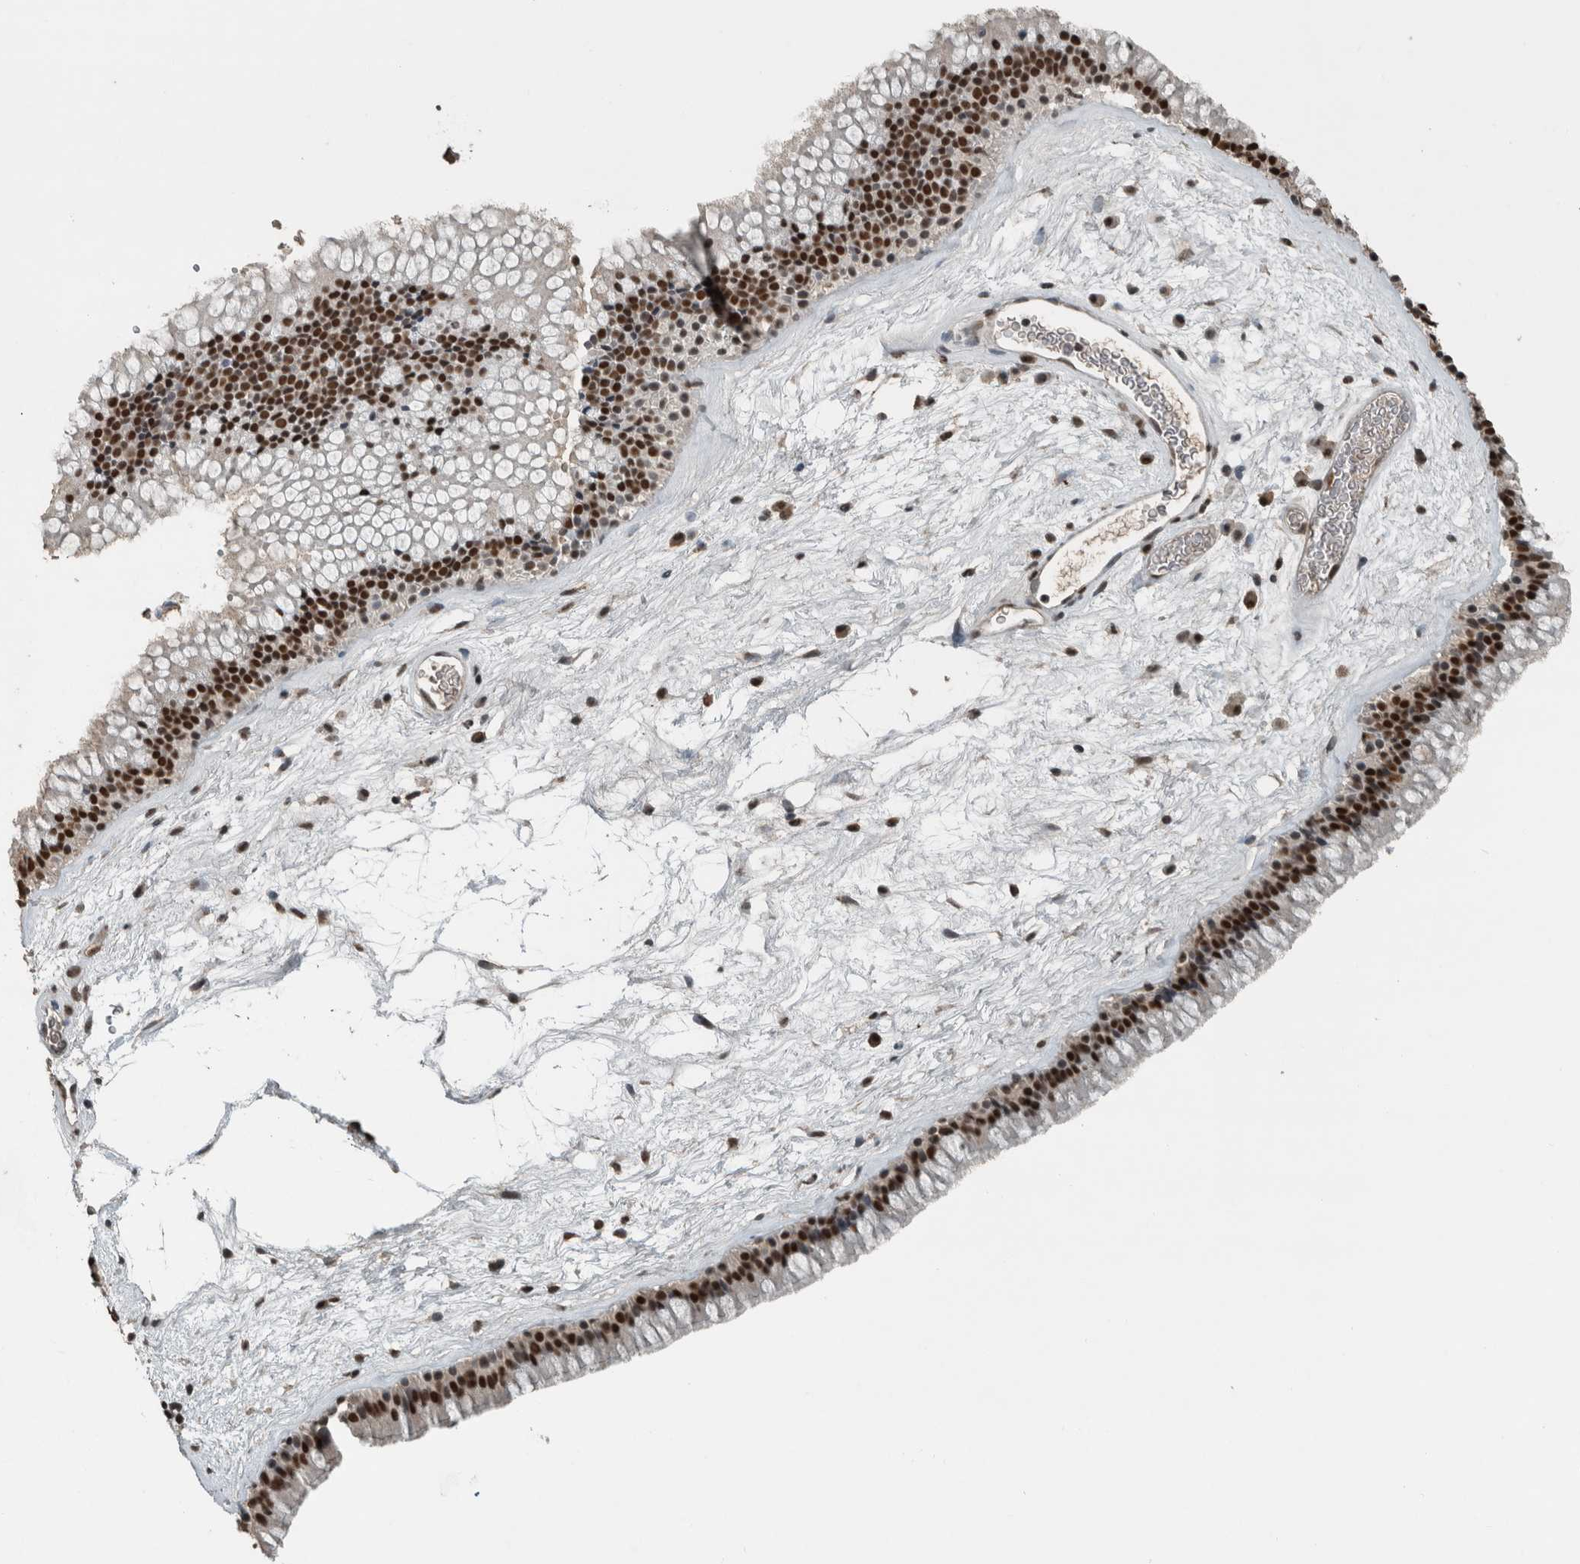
{"staining": {"intensity": "strong", "quantity": ">75%", "location": "nuclear"}, "tissue": "nasopharynx", "cell_type": "Respiratory epithelial cells", "image_type": "normal", "snomed": [{"axis": "morphology", "description": "Normal tissue, NOS"}, {"axis": "morphology", "description": "Inflammation, NOS"}, {"axis": "topography", "description": "Nasopharynx"}], "caption": "Respiratory epithelial cells demonstrate high levels of strong nuclear expression in about >75% of cells in normal human nasopharynx.", "gene": "ZNF24", "patient": {"sex": "male", "age": 48}}